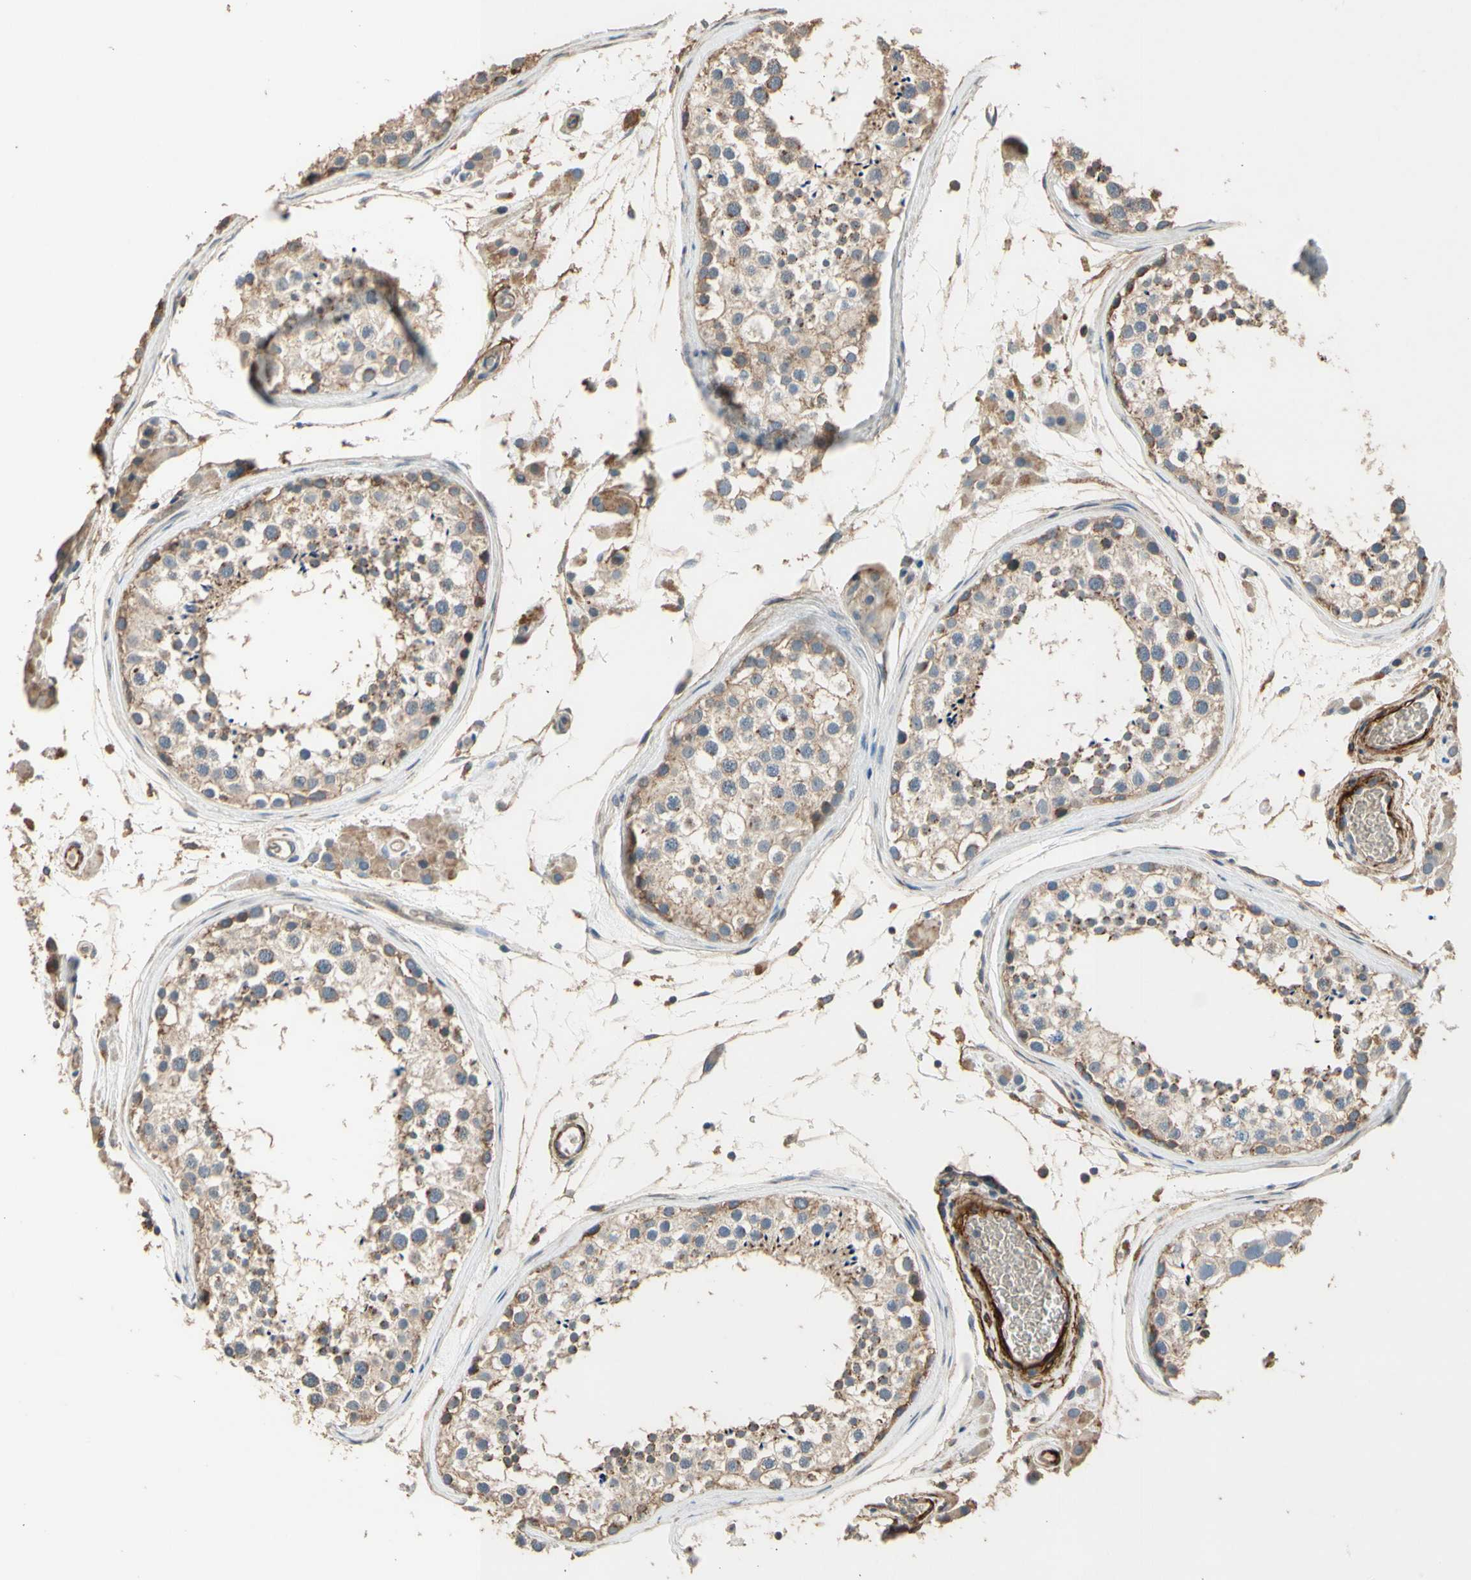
{"staining": {"intensity": "weak", "quantity": ">75%", "location": "cytoplasmic/membranous"}, "tissue": "testis", "cell_type": "Cells in seminiferous ducts", "image_type": "normal", "snomed": [{"axis": "morphology", "description": "Normal tissue, NOS"}, {"axis": "topography", "description": "Testis"}], "caption": "A histopathology image of testis stained for a protein reveals weak cytoplasmic/membranous brown staining in cells in seminiferous ducts. Nuclei are stained in blue.", "gene": "SUSD2", "patient": {"sex": "male", "age": 46}}